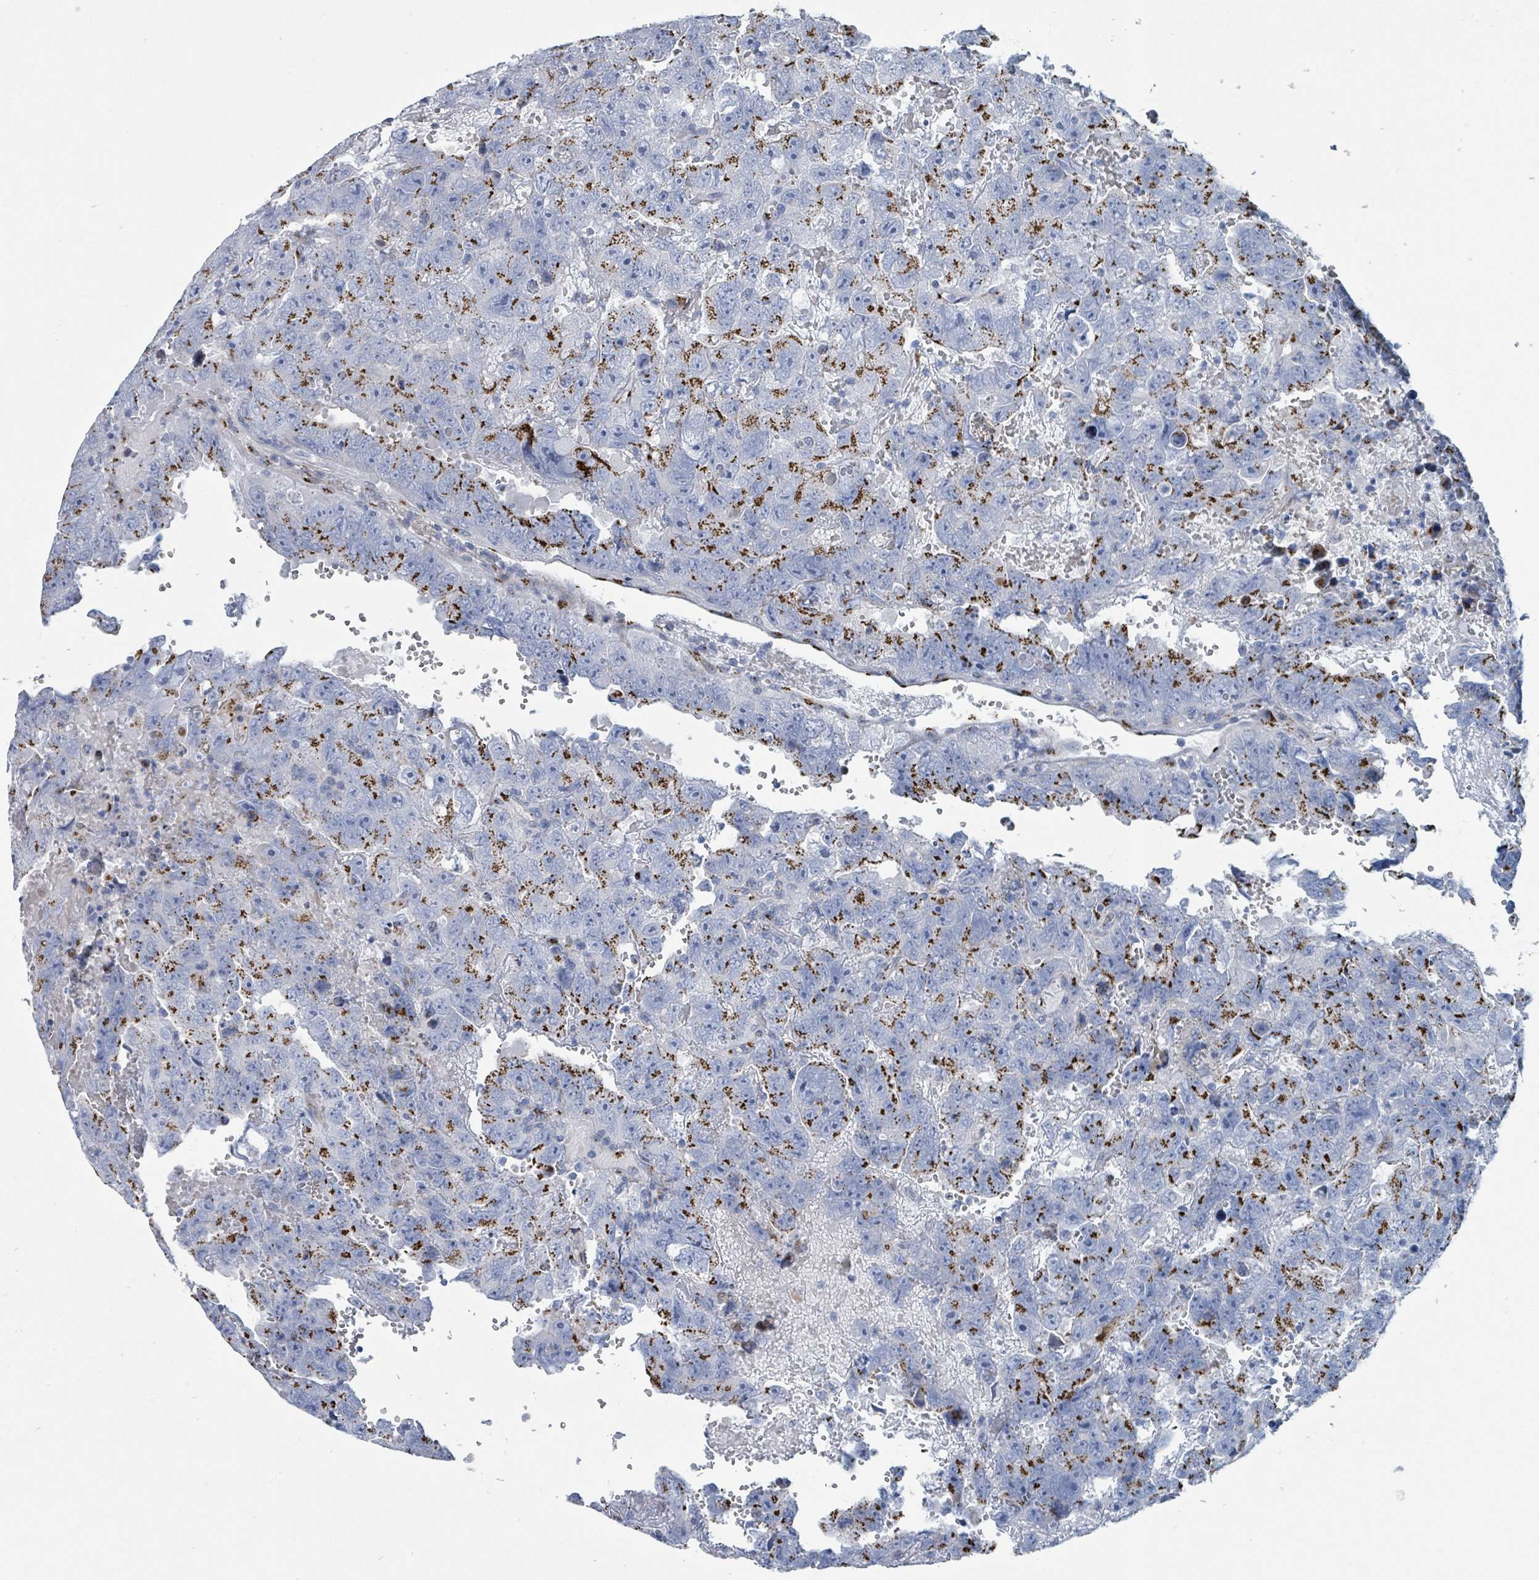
{"staining": {"intensity": "moderate", "quantity": "25%-75%", "location": "cytoplasmic/membranous"}, "tissue": "testis cancer", "cell_type": "Tumor cells", "image_type": "cancer", "snomed": [{"axis": "morphology", "description": "Carcinoma, Embryonal, NOS"}, {"axis": "topography", "description": "Testis"}], "caption": "Embryonal carcinoma (testis) stained for a protein (brown) demonstrates moderate cytoplasmic/membranous positive expression in approximately 25%-75% of tumor cells.", "gene": "DCAF5", "patient": {"sex": "male", "age": 45}}